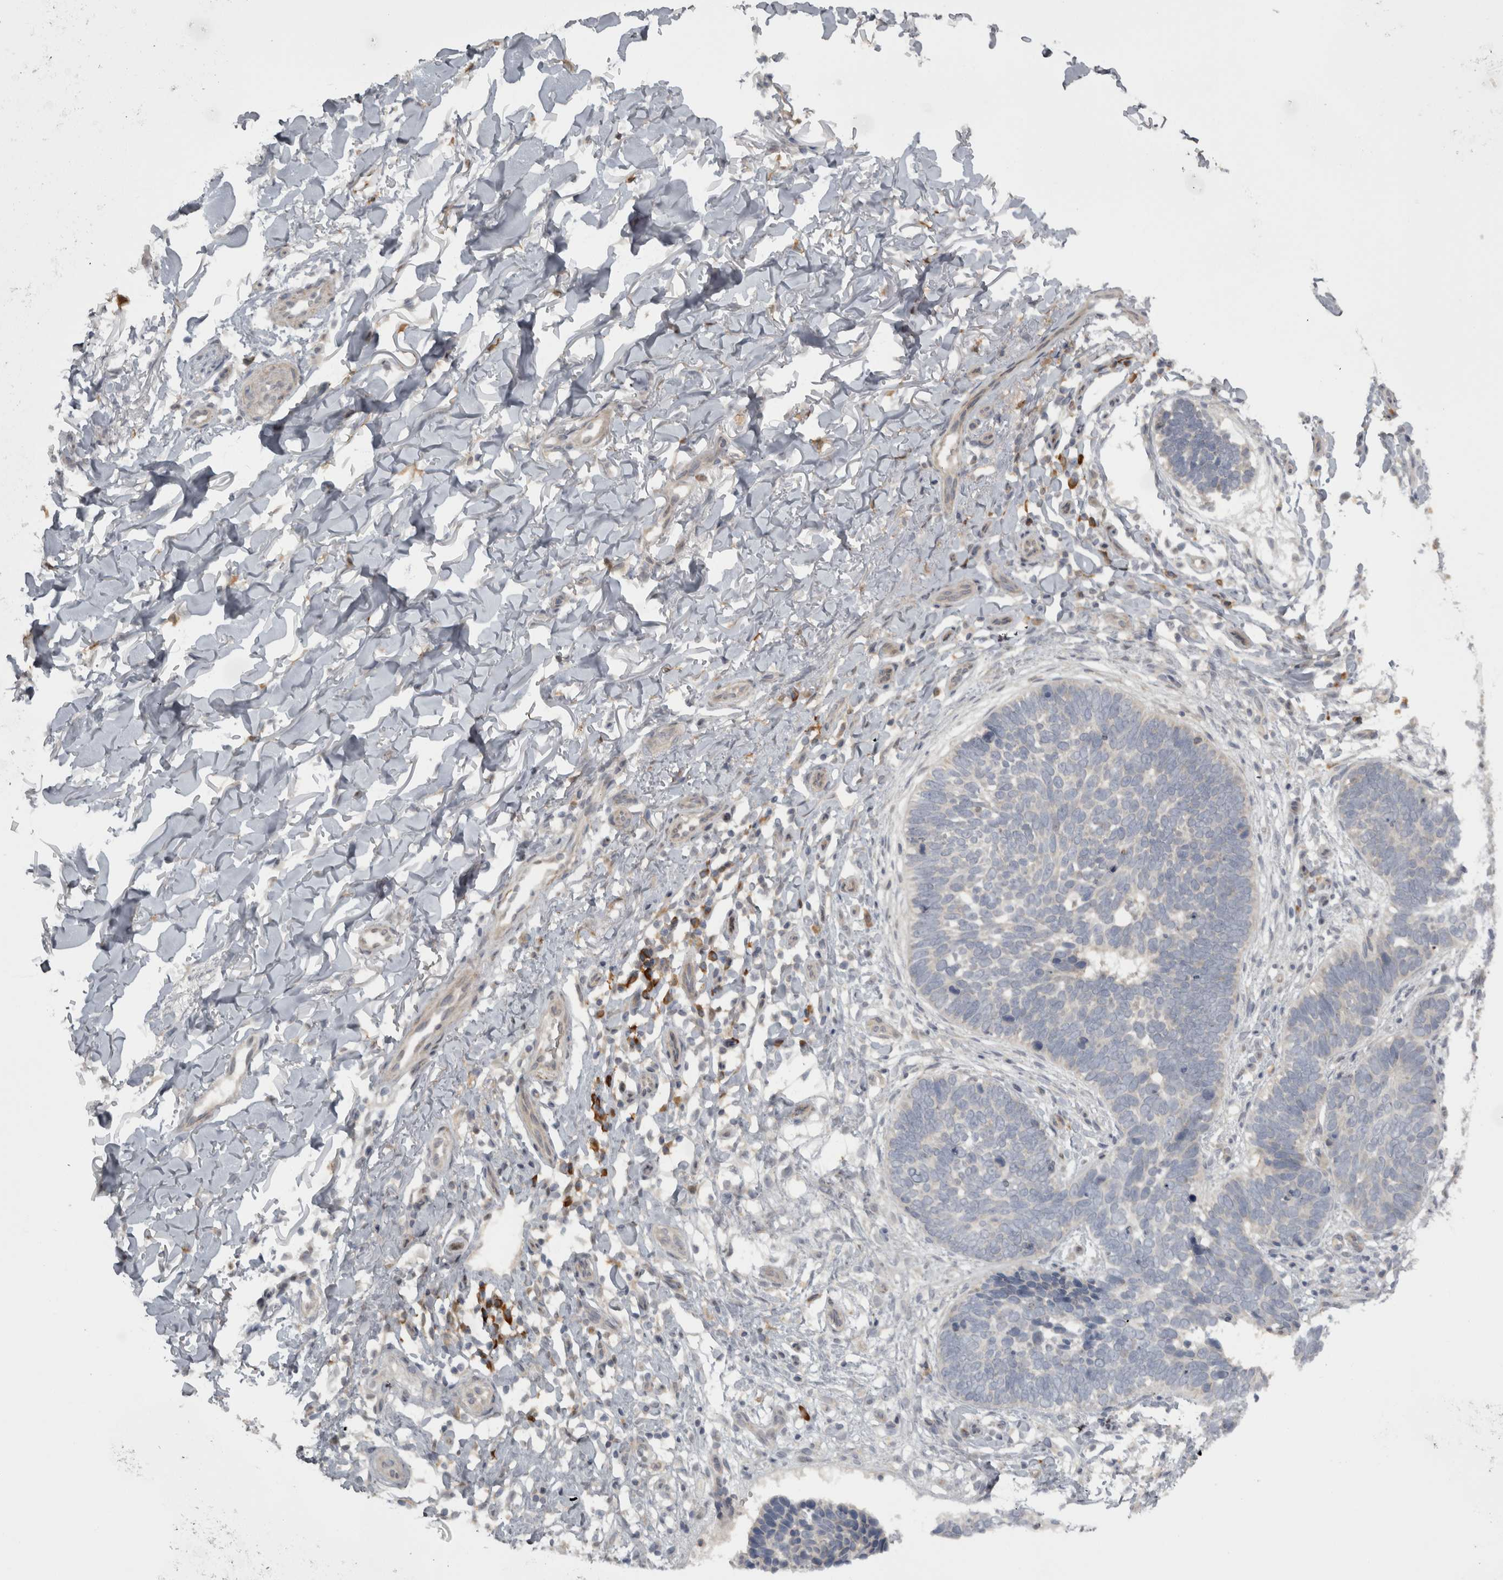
{"staining": {"intensity": "negative", "quantity": "none", "location": "none"}, "tissue": "skin cancer", "cell_type": "Tumor cells", "image_type": "cancer", "snomed": [{"axis": "morphology", "description": "Normal tissue, NOS"}, {"axis": "morphology", "description": "Basal cell carcinoma"}, {"axis": "topography", "description": "Skin"}], "caption": "The immunohistochemistry micrograph has no significant positivity in tumor cells of skin cancer (basal cell carcinoma) tissue.", "gene": "SLCO5A1", "patient": {"sex": "male", "age": 77}}